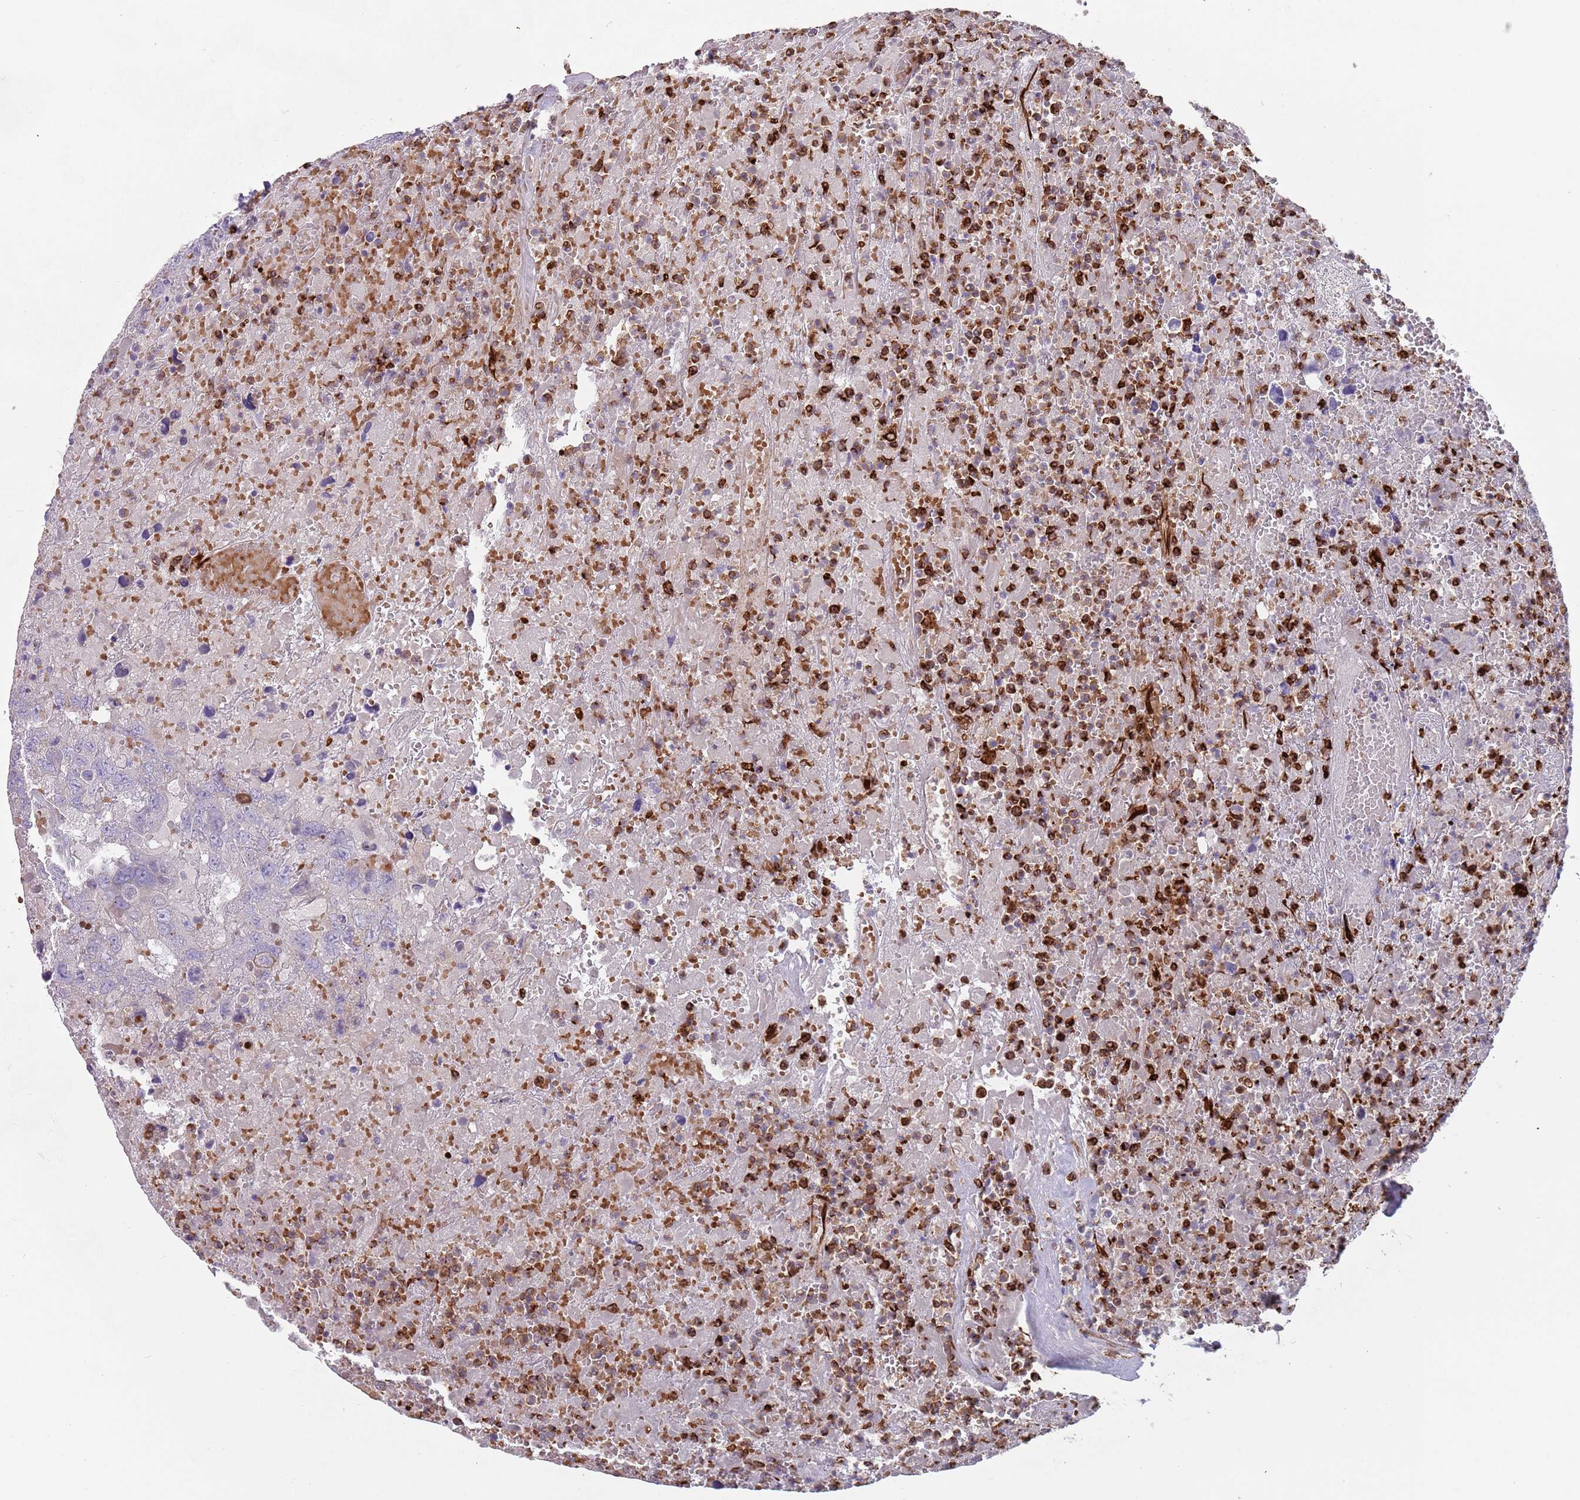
{"staining": {"intensity": "negative", "quantity": "none", "location": "none"}, "tissue": "testis cancer", "cell_type": "Tumor cells", "image_type": "cancer", "snomed": [{"axis": "morphology", "description": "Carcinoma, Embryonal, NOS"}, {"axis": "topography", "description": "Testis"}], "caption": "A micrograph of testis embryonal carcinoma stained for a protein displays no brown staining in tumor cells.", "gene": "TMEM251", "patient": {"sex": "male", "age": 45}}